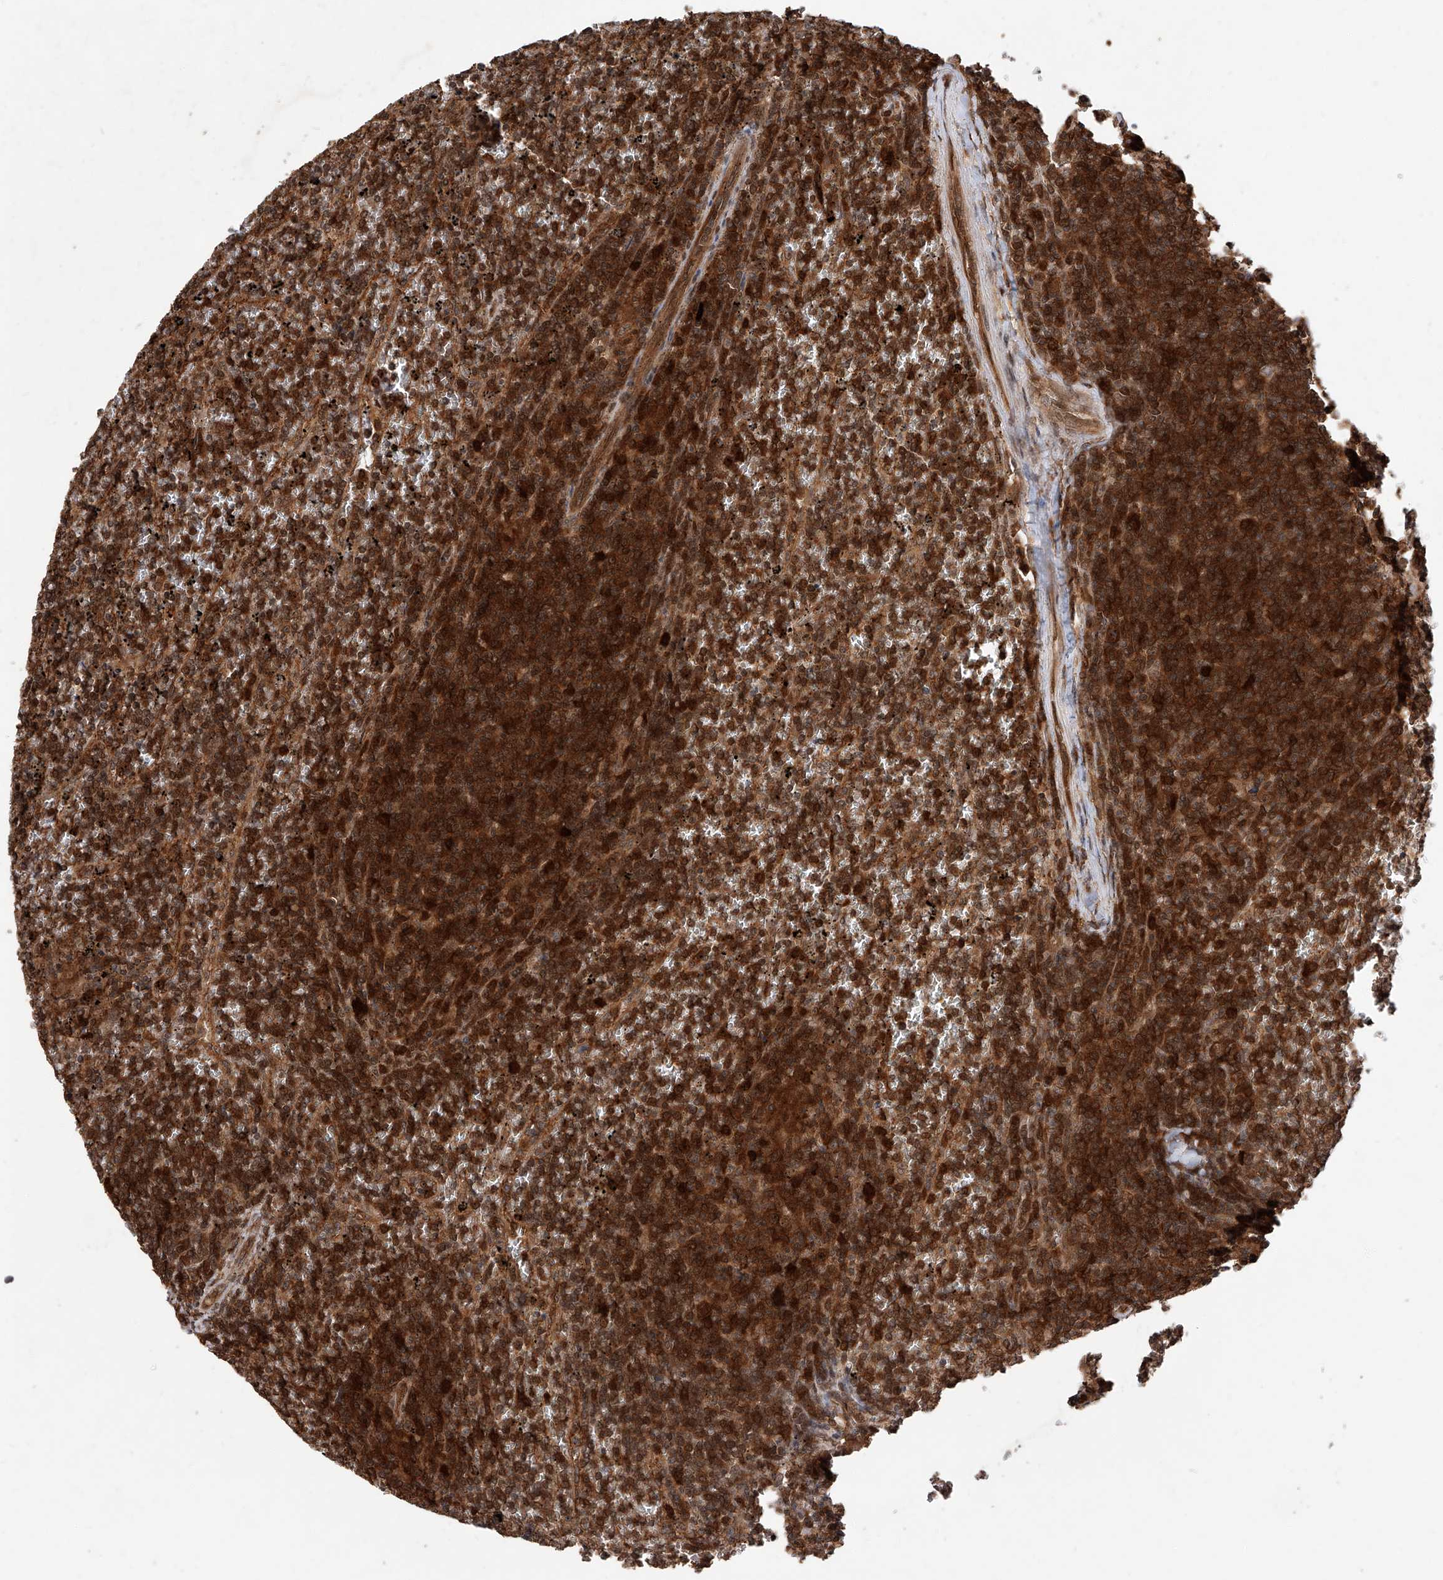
{"staining": {"intensity": "strong", "quantity": ">75%", "location": "cytoplasmic/membranous,nuclear"}, "tissue": "lymphoma", "cell_type": "Tumor cells", "image_type": "cancer", "snomed": [{"axis": "morphology", "description": "Malignant lymphoma, non-Hodgkin's type, Low grade"}, {"axis": "topography", "description": "Spleen"}], "caption": "Protein analysis of low-grade malignant lymphoma, non-Hodgkin's type tissue displays strong cytoplasmic/membranous and nuclear expression in about >75% of tumor cells.", "gene": "RILPL2", "patient": {"sex": "female", "age": 19}}